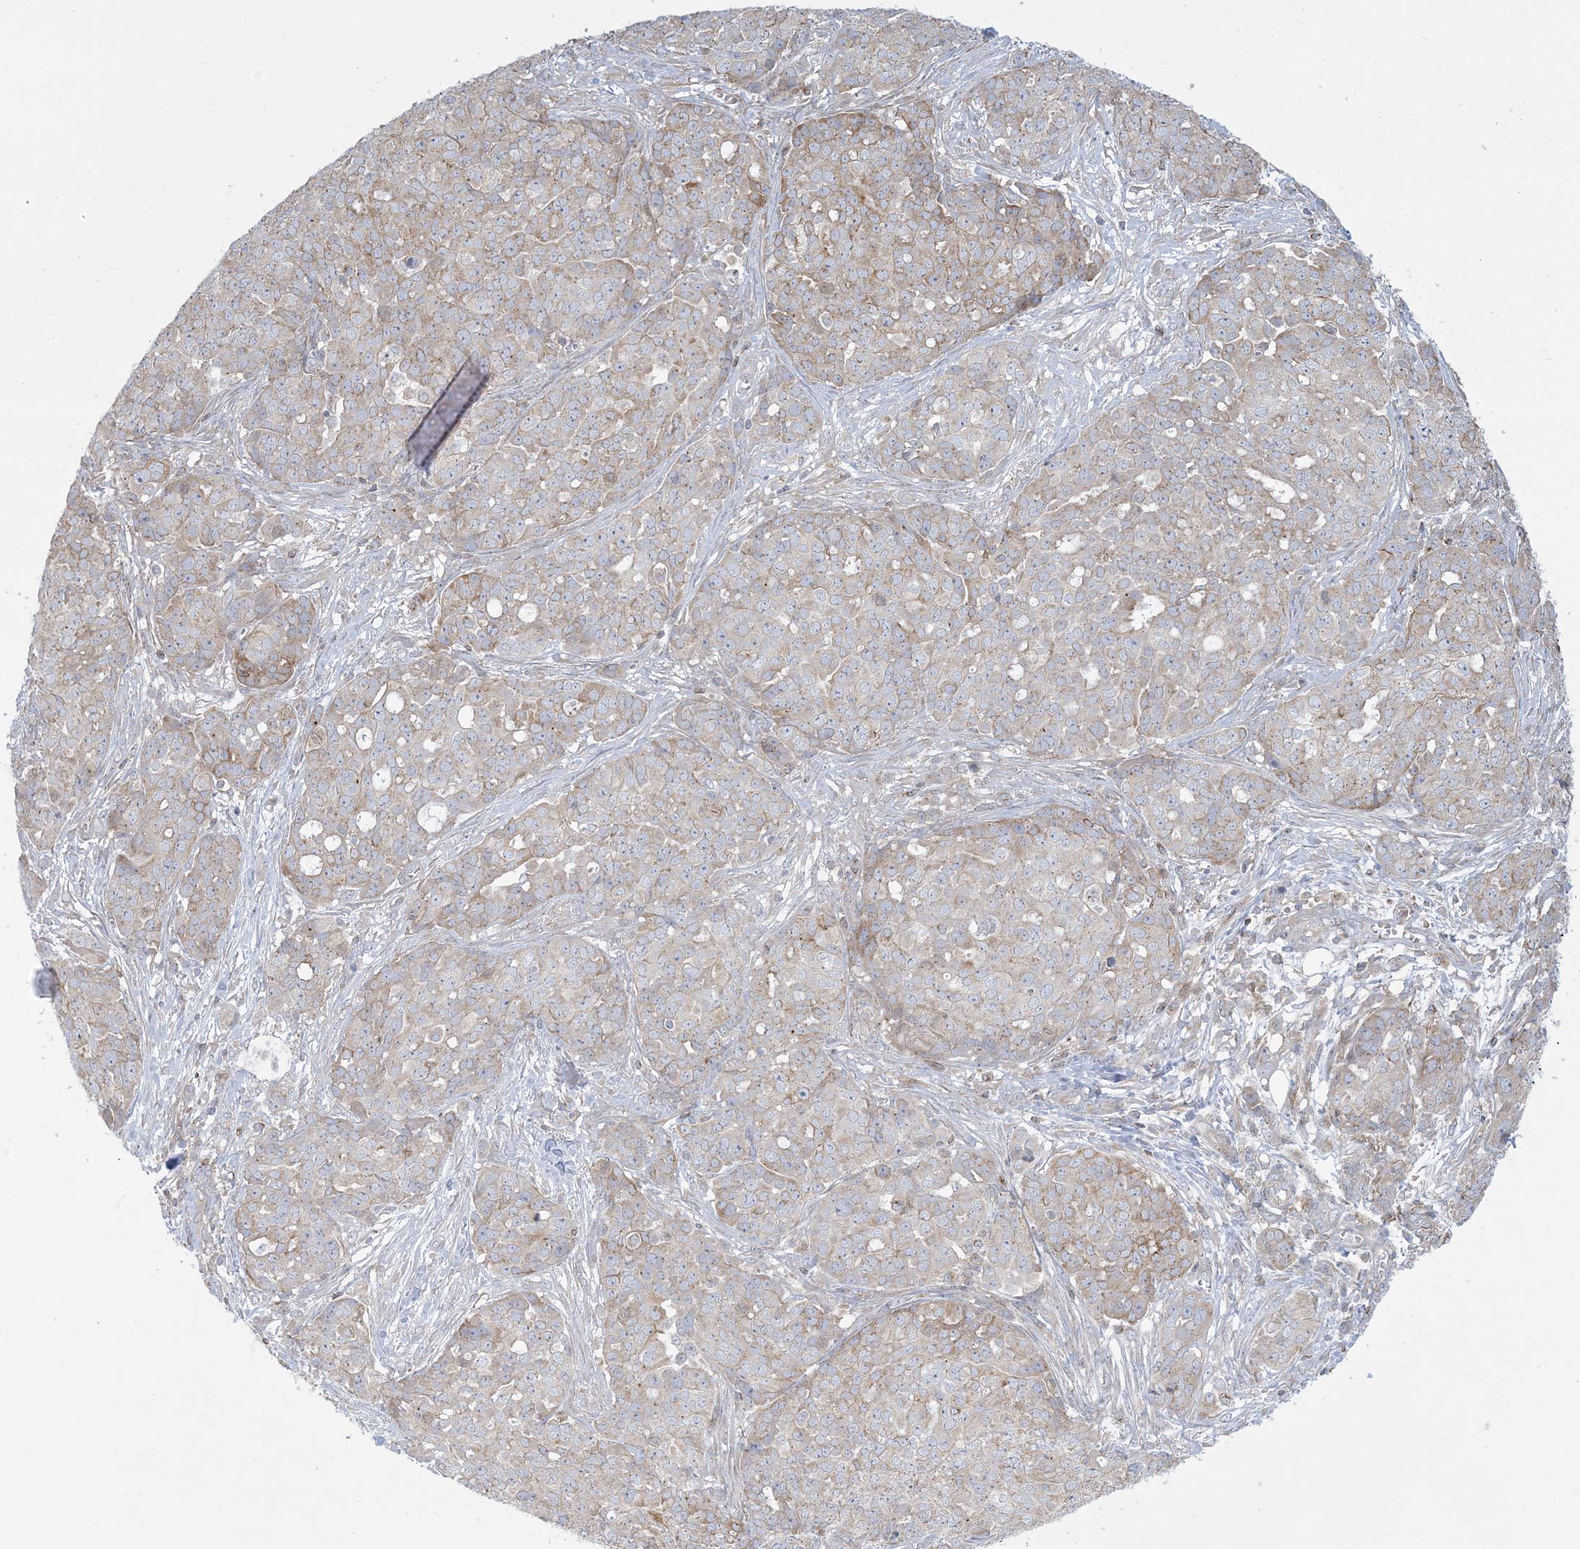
{"staining": {"intensity": "weak", "quantity": "25%-75%", "location": "cytoplasmic/membranous"}, "tissue": "ovarian cancer", "cell_type": "Tumor cells", "image_type": "cancer", "snomed": [{"axis": "morphology", "description": "Cystadenocarcinoma, serous, NOS"}, {"axis": "topography", "description": "Soft tissue"}, {"axis": "topography", "description": "Ovary"}], "caption": "Human ovarian serous cystadenocarcinoma stained with a protein marker shows weak staining in tumor cells.", "gene": "SLAMF9", "patient": {"sex": "female", "age": 57}}